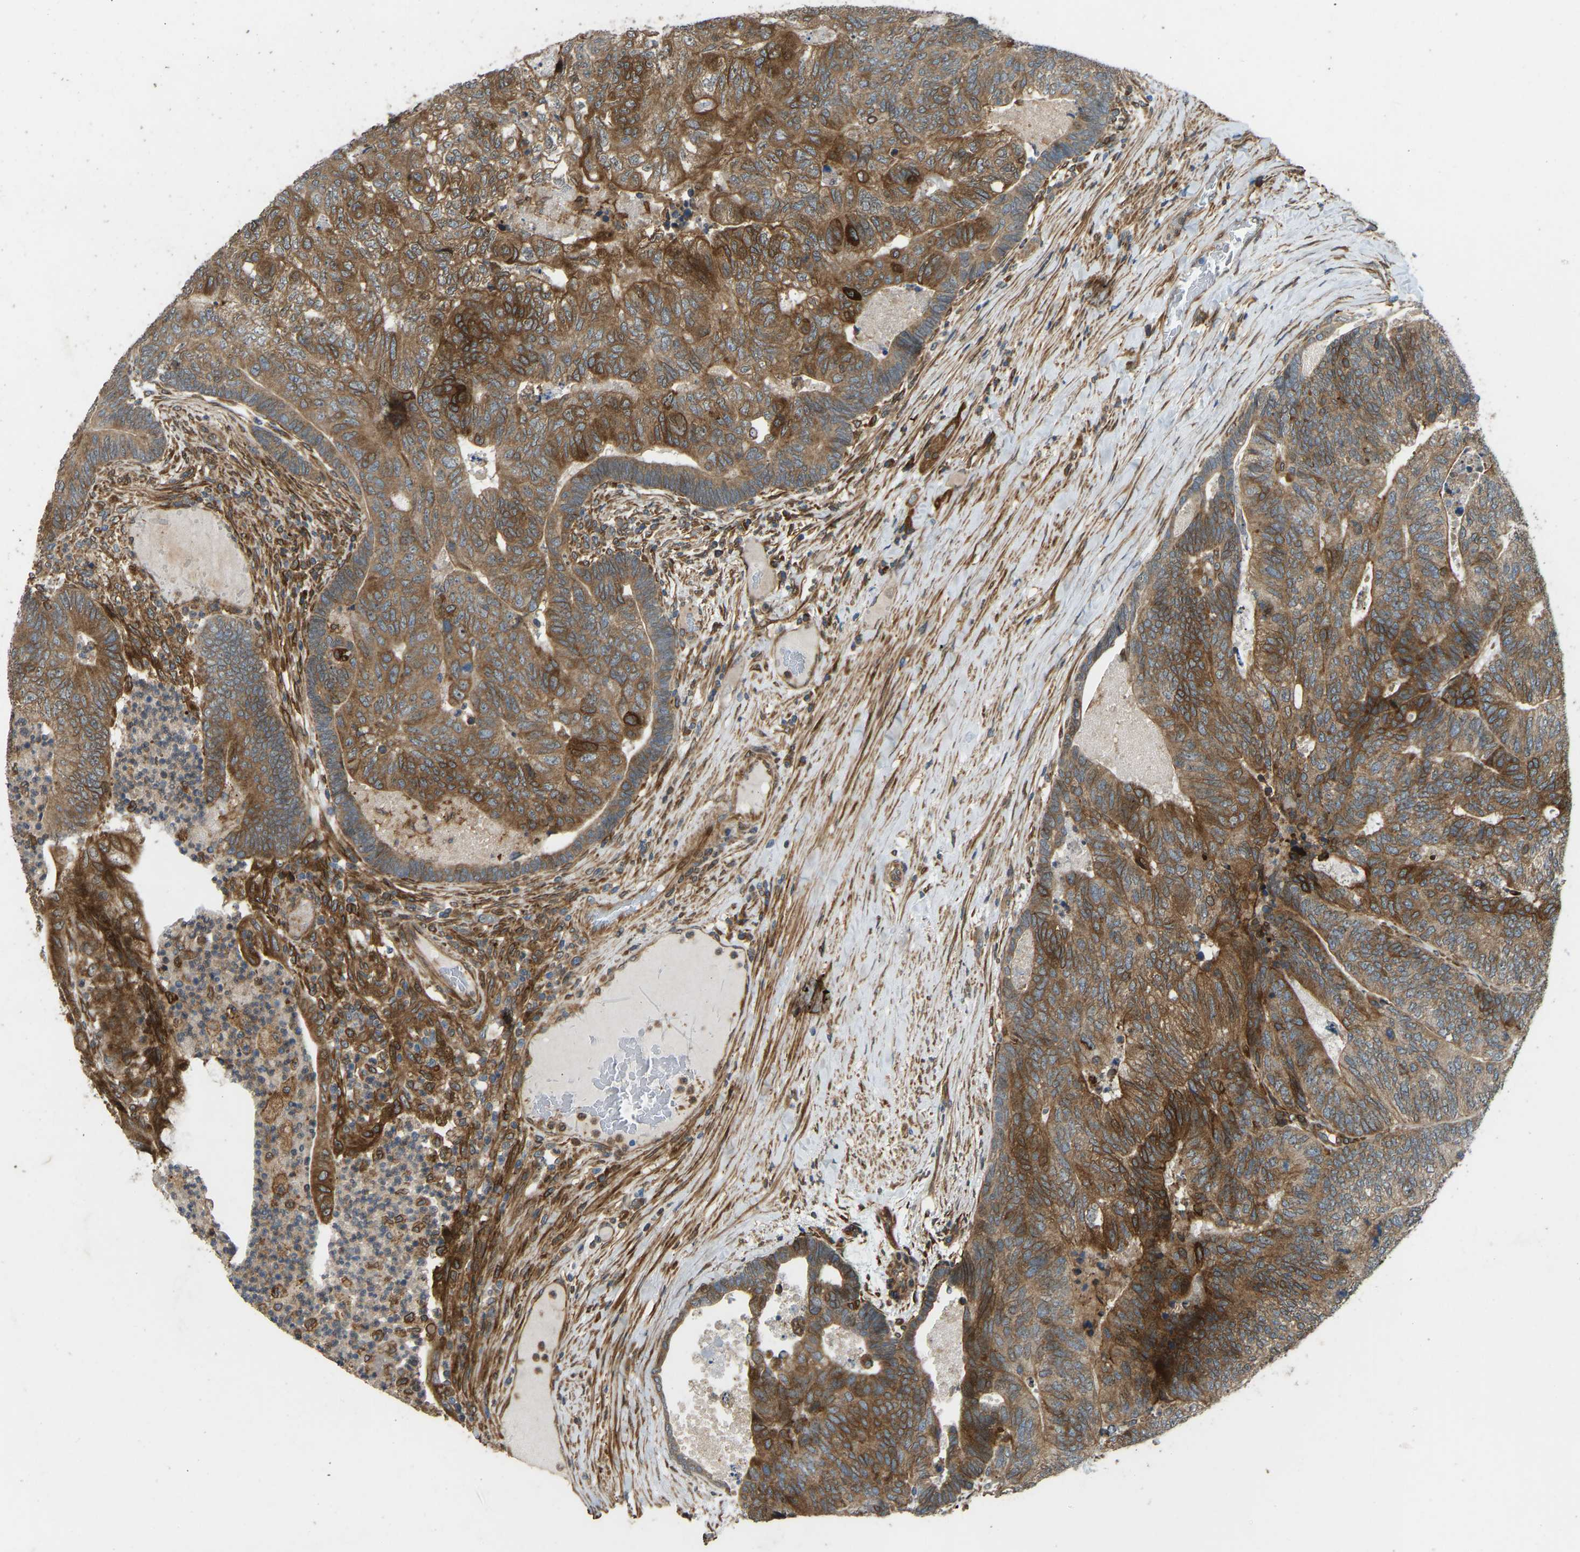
{"staining": {"intensity": "moderate", "quantity": ">75%", "location": "cytoplasmic/membranous"}, "tissue": "colorectal cancer", "cell_type": "Tumor cells", "image_type": "cancer", "snomed": [{"axis": "morphology", "description": "Adenocarcinoma, NOS"}, {"axis": "topography", "description": "Colon"}], "caption": "Immunohistochemistry staining of colorectal cancer, which demonstrates medium levels of moderate cytoplasmic/membranous positivity in about >75% of tumor cells indicating moderate cytoplasmic/membranous protein positivity. The staining was performed using DAB (3,3'-diaminobenzidine) (brown) for protein detection and nuclei were counterstained in hematoxylin (blue).", "gene": "OS9", "patient": {"sex": "female", "age": 67}}